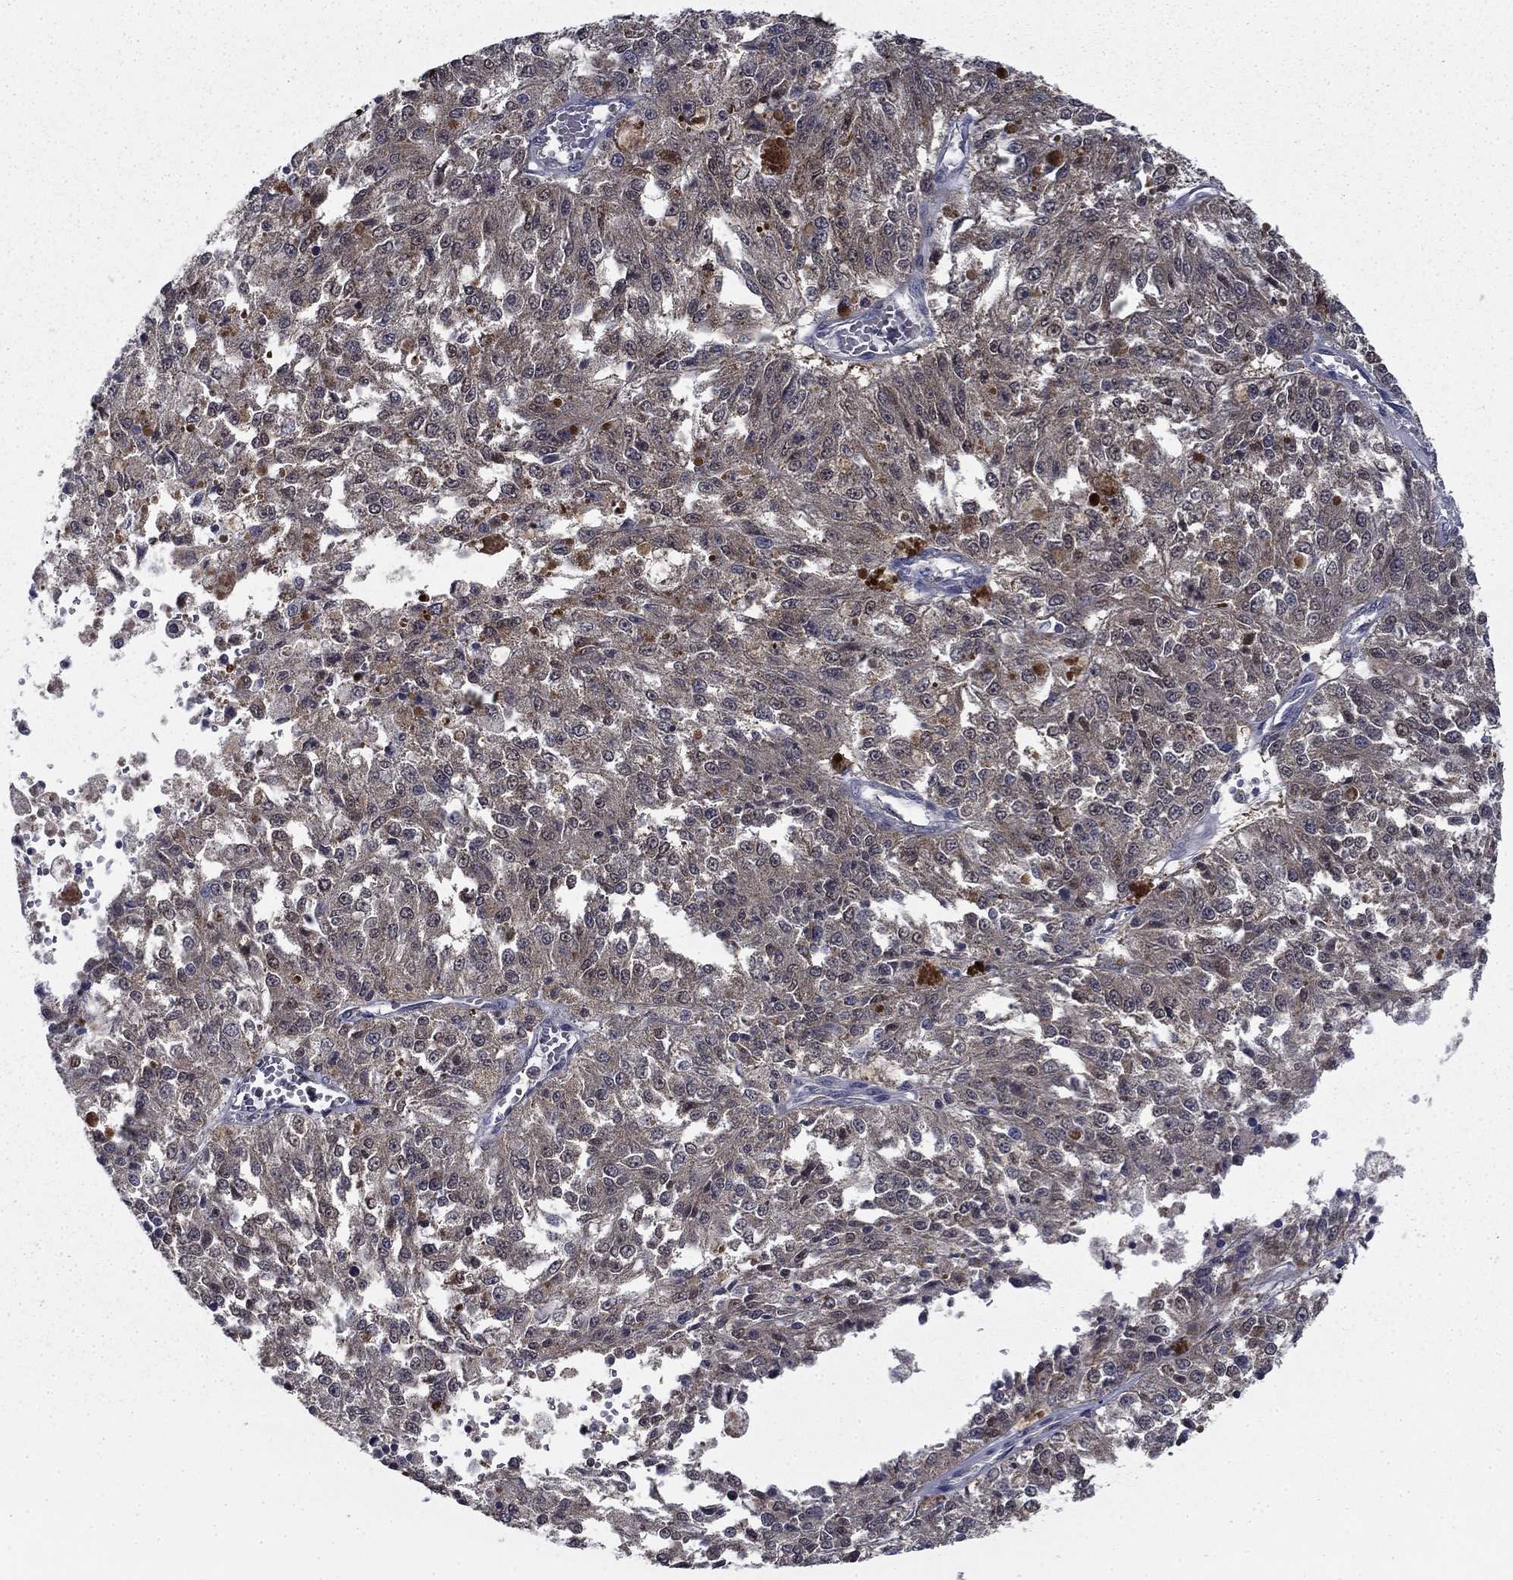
{"staining": {"intensity": "weak", "quantity": "25%-75%", "location": "cytoplasmic/membranous"}, "tissue": "melanoma", "cell_type": "Tumor cells", "image_type": "cancer", "snomed": [{"axis": "morphology", "description": "Malignant melanoma, Metastatic site"}, {"axis": "topography", "description": "Lymph node"}], "caption": "High-power microscopy captured an immunohistochemistry photomicrograph of malignant melanoma (metastatic site), revealing weak cytoplasmic/membranous positivity in approximately 25%-75% of tumor cells.", "gene": "NIT2", "patient": {"sex": "female", "age": 64}}